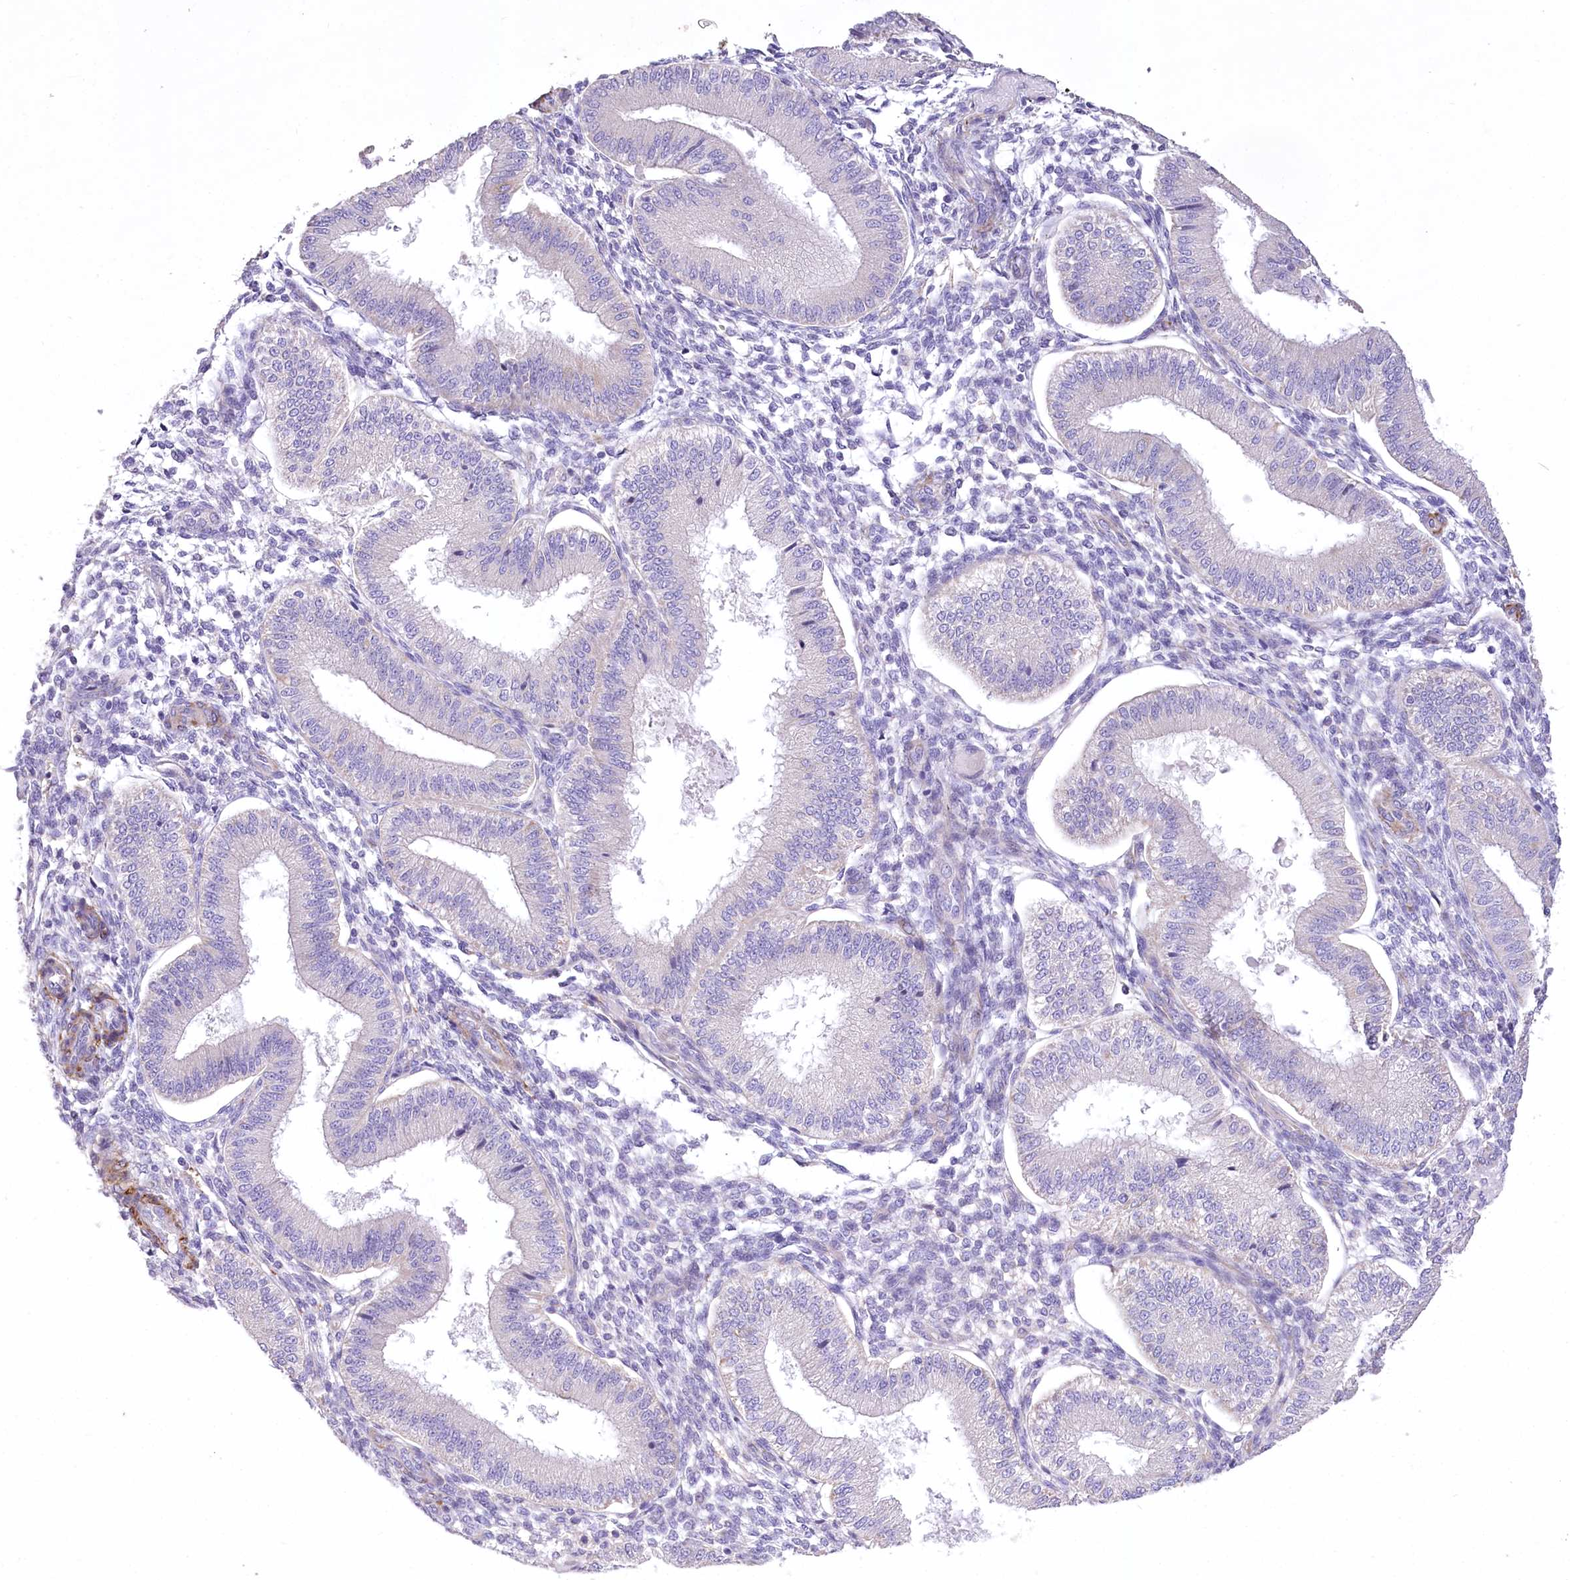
{"staining": {"intensity": "negative", "quantity": "none", "location": "none"}, "tissue": "endometrium", "cell_type": "Cells in endometrial stroma", "image_type": "normal", "snomed": [{"axis": "morphology", "description": "Normal tissue, NOS"}, {"axis": "topography", "description": "Endometrium"}], "caption": "IHC histopathology image of benign endometrium: endometrium stained with DAB exhibits no significant protein positivity in cells in endometrial stroma. (DAB IHC with hematoxylin counter stain).", "gene": "ANGPTL3", "patient": {"sex": "female", "age": 39}}